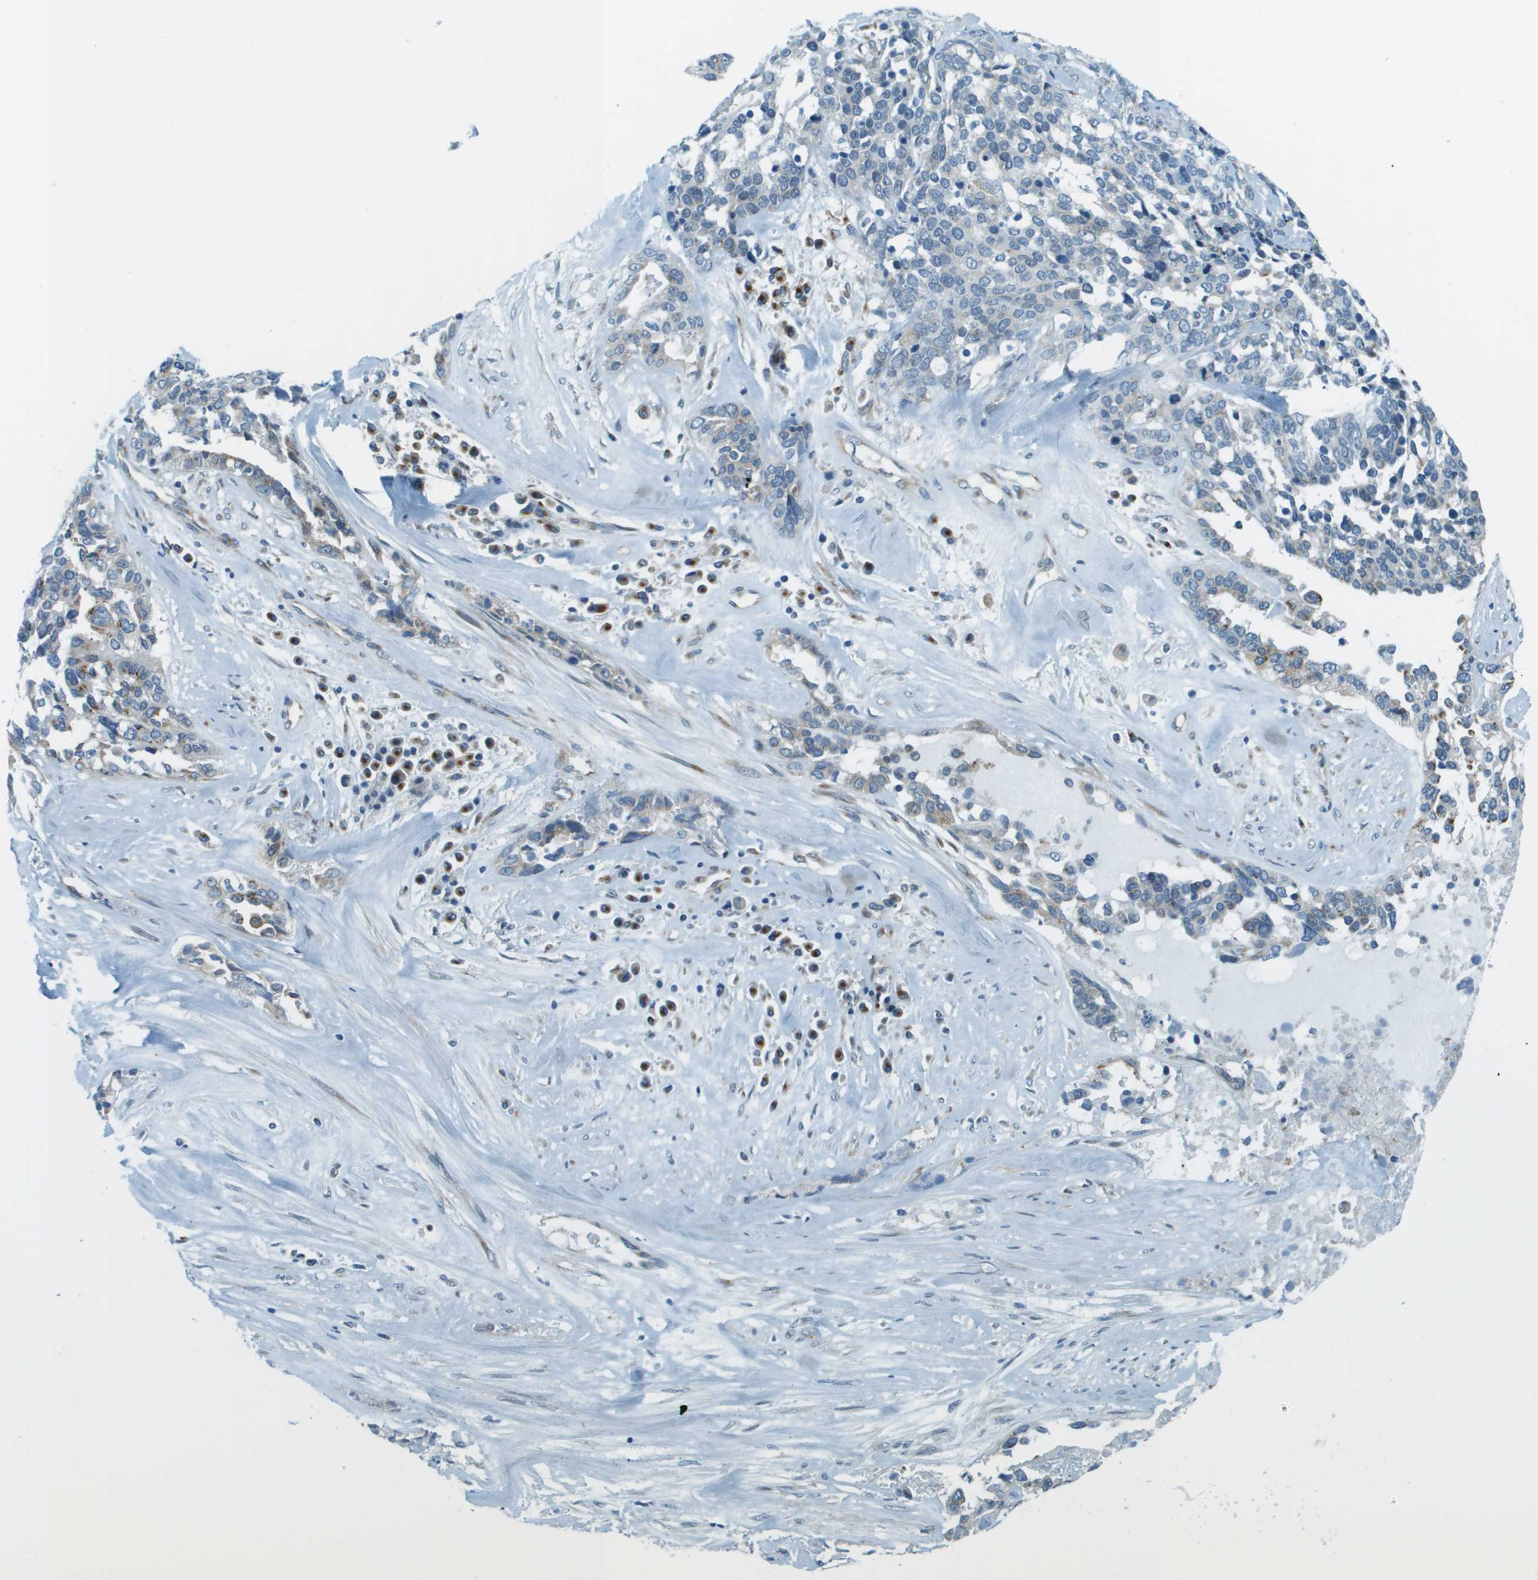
{"staining": {"intensity": "moderate", "quantity": "25%-75%", "location": "cytoplasmic/membranous"}, "tissue": "ovarian cancer", "cell_type": "Tumor cells", "image_type": "cancer", "snomed": [{"axis": "morphology", "description": "Cystadenocarcinoma, serous, NOS"}, {"axis": "topography", "description": "Ovary"}], "caption": "Tumor cells exhibit medium levels of moderate cytoplasmic/membranous positivity in approximately 25%-75% of cells in serous cystadenocarcinoma (ovarian).", "gene": "ACBD3", "patient": {"sex": "female", "age": 44}}